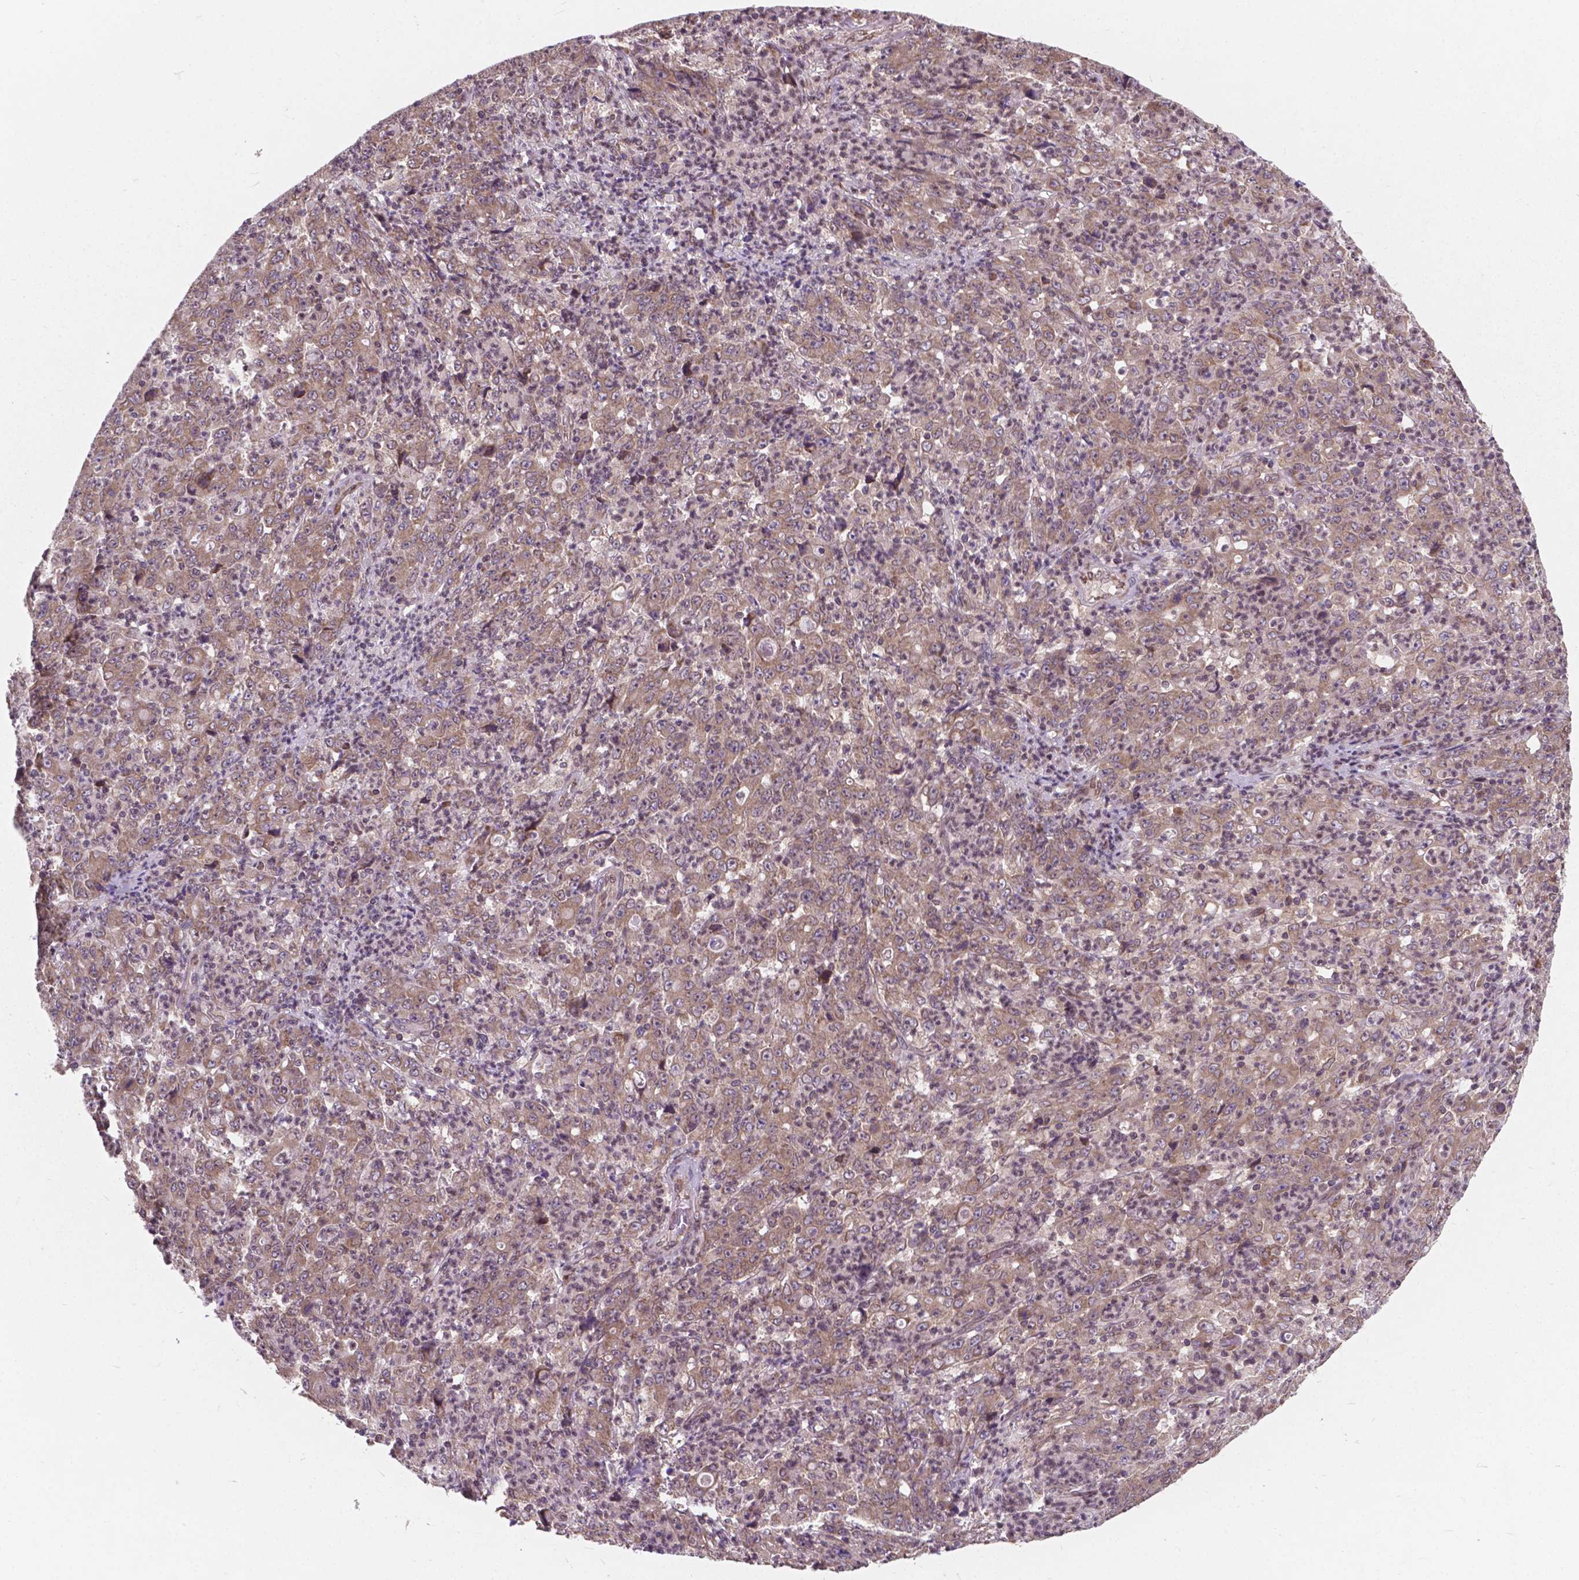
{"staining": {"intensity": "weak", "quantity": ">75%", "location": "cytoplasmic/membranous"}, "tissue": "stomach cancer", "cell_type": "Tumor cells", "image_type": "cancer", "snomed": [{"axis": "morphology", "description": "Adenocarcinoma, NOS"}, {"axis": "topography", "description": "Stomach, lower"}], "caption": "Protein expression analysis of human stomach adenocarcinoma reveals weak cytoplasmic/membranous positivity in about >75% of tumor cells. The staining was performed using DAB (3,3'-diaminobenzidine), with brown indicating positive protein expression. Nuclei are stained blue with hematoxylin.", "gene": "MRPL33", "patient": {"sex": "female", "age": 71}}